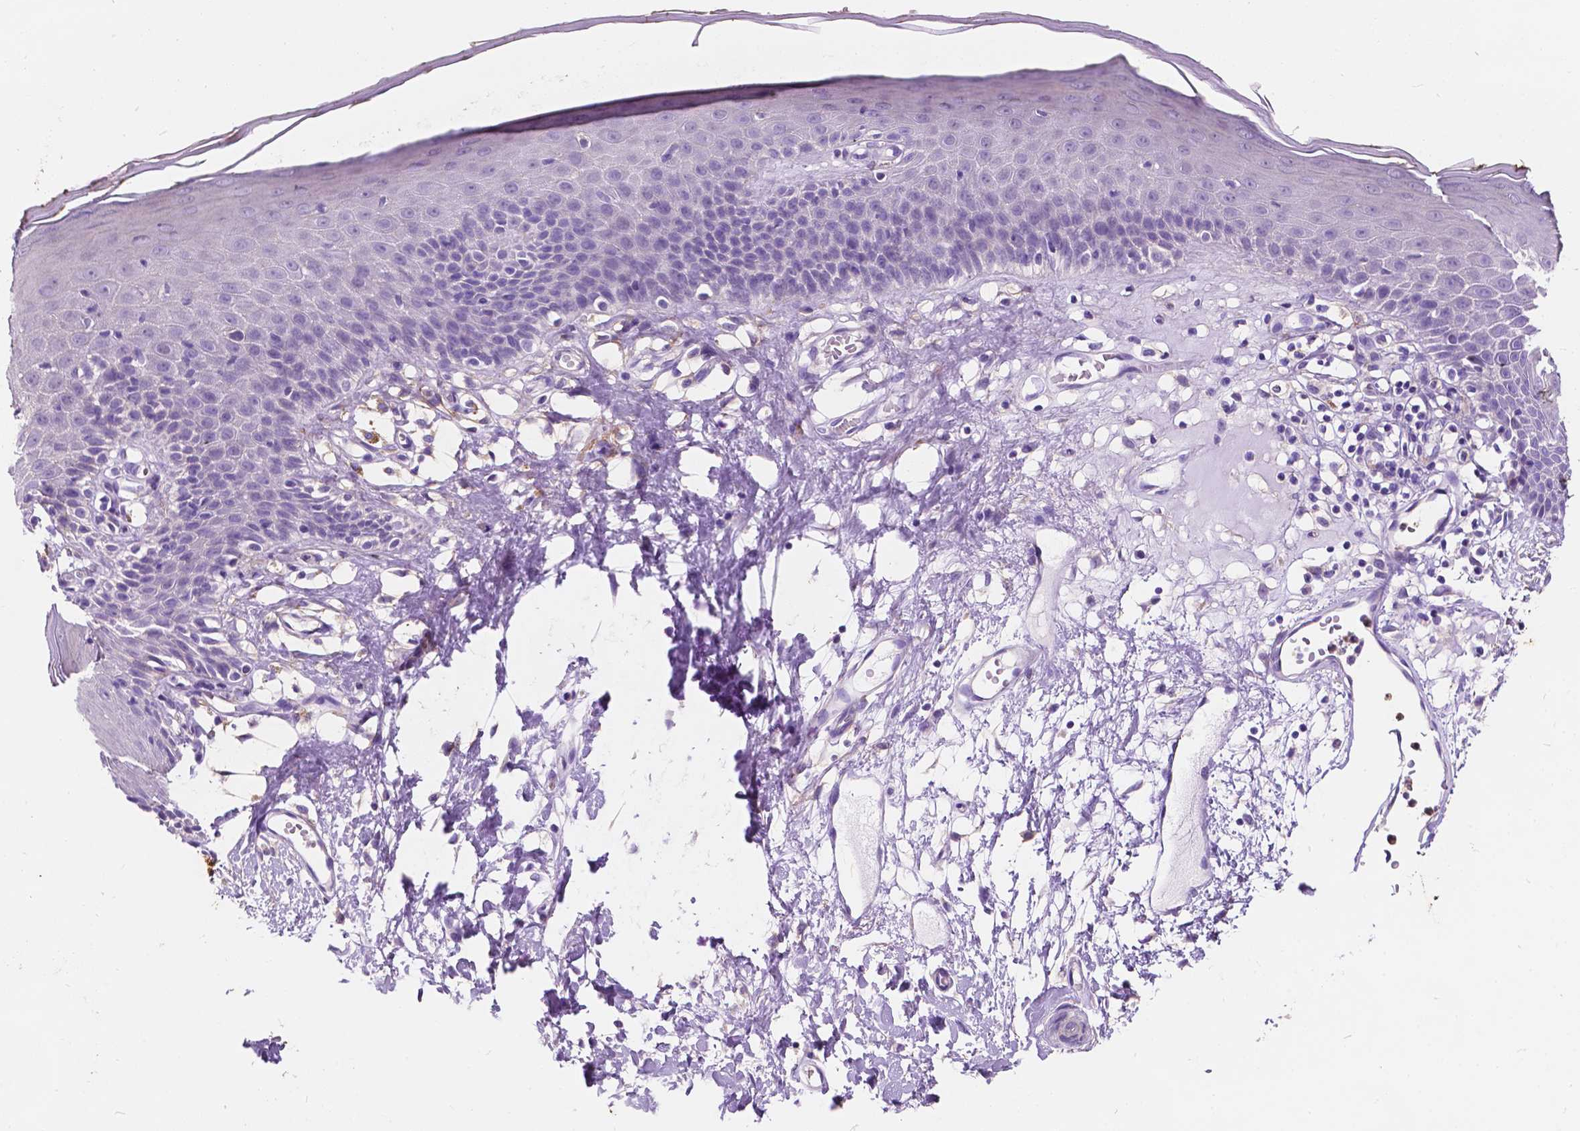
{"staining": {"intensity": "weak", "quantity": "<25%", "location": "cytoplasmic/membranous"}, "tissue": "skin", "cell_type": "Epidermal cells", "image_type": "normal", "snomed": [{"axis": "morphology", "description": "Normal tissue, NOS"}, {"axis": "topography", "description": "Vulva"}], "caption": "DAB (3,3'-diaminobenzidine) immunohistochemical staining of benign skin displays no significant expression in epidermal cells.", "gene": "GNAO1", "patient": {"sex": "female", "age": 68}}